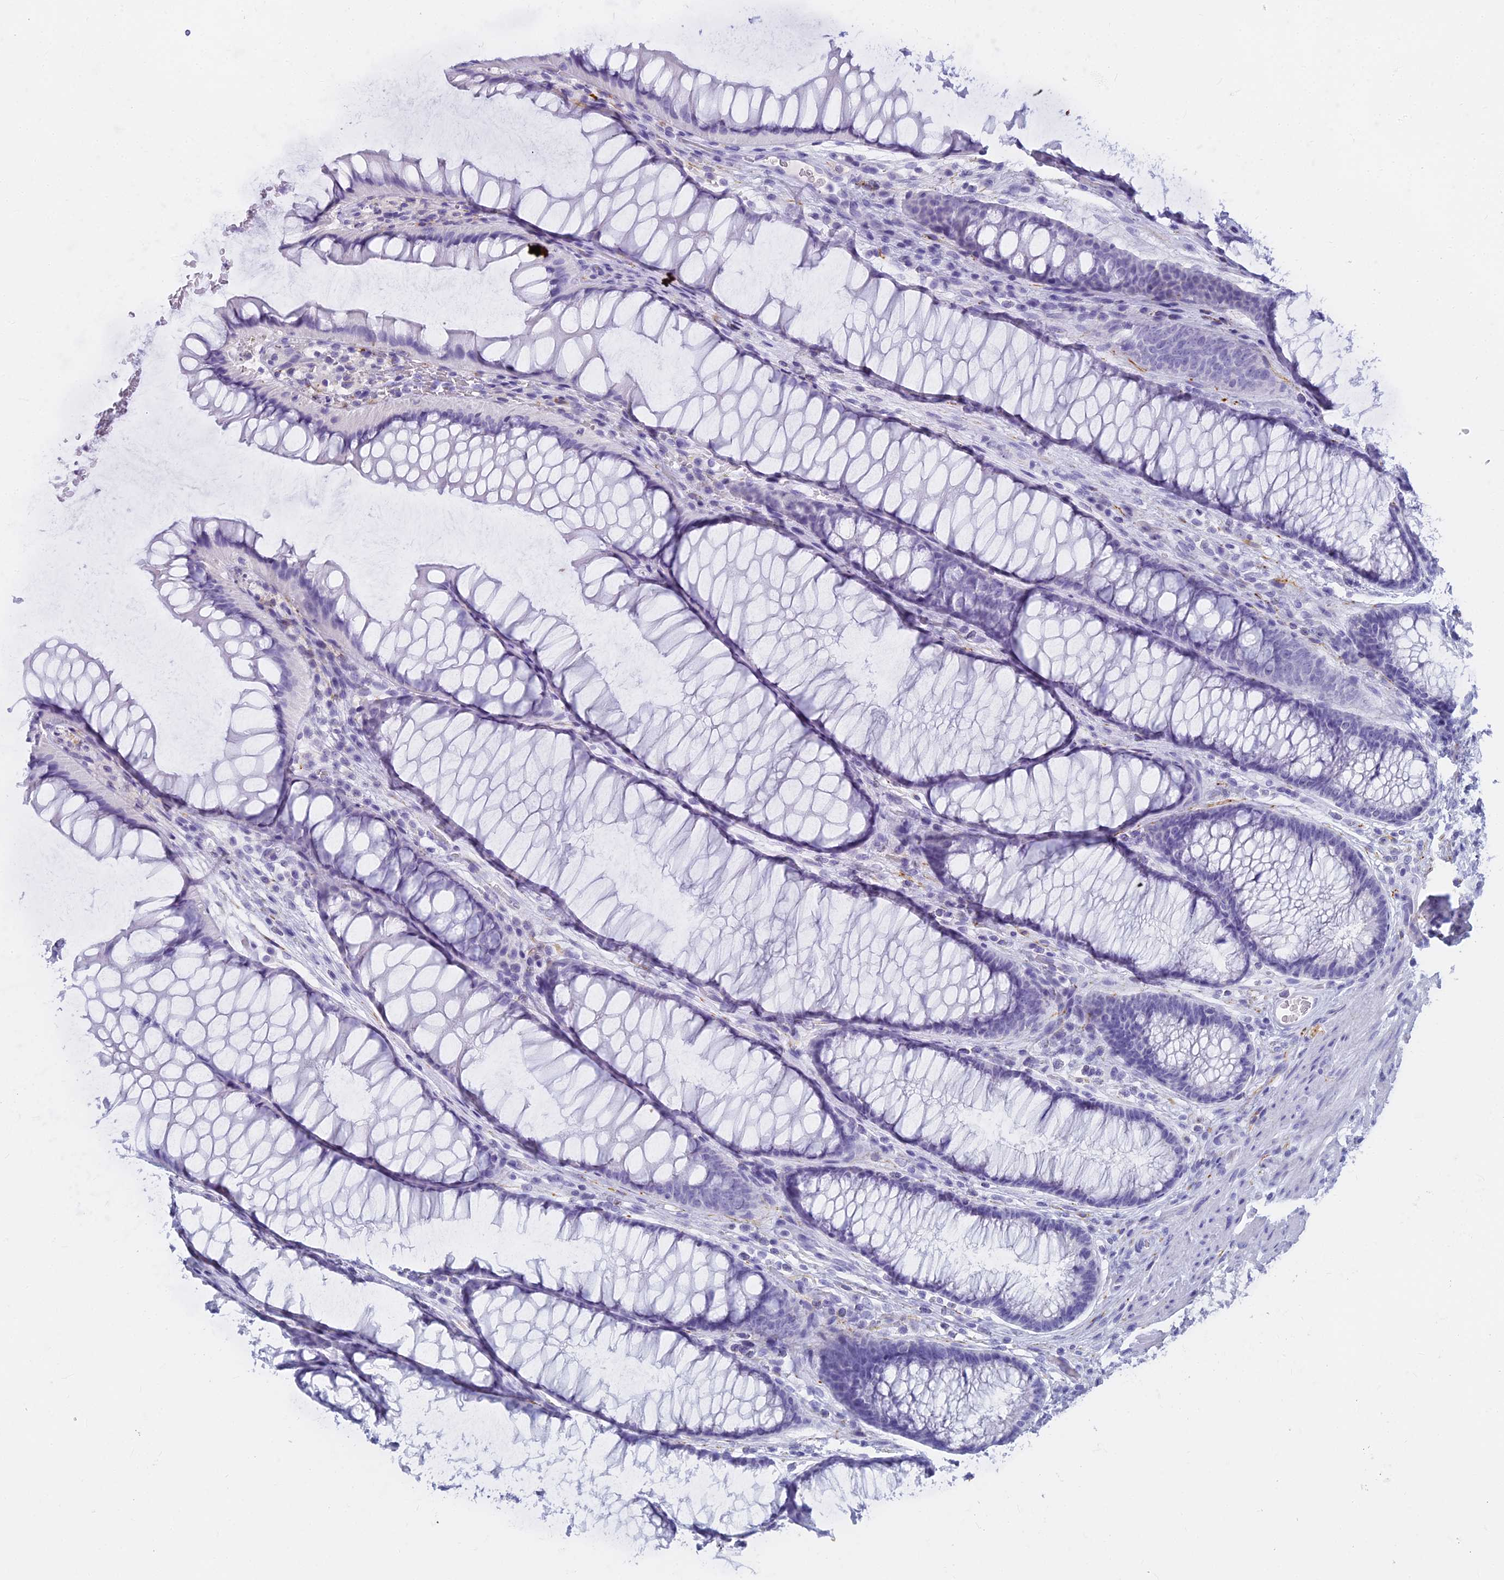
{"staining": {"intensity": "strong", "quantity": "25%-75%", "location": "cytoplasmic/membranous"}, "tissue": "colon", "cell_type": "Endothelial cells", "image_type": "normal", "snomed": [{"axis": "morphology", "description": "Normal tissue, NOS"}, {"axis": "topography", "description": "Colon"}], "caption": "Immunohistochemical staining of normal human colon reveals 25%-75% levels of strong cytoplasmic/membranous protein expression in approximately 25%-75% of endothelial cells.", "gene": "ENSG00000265118", "patient": {"sex": "female", "age": 82}}